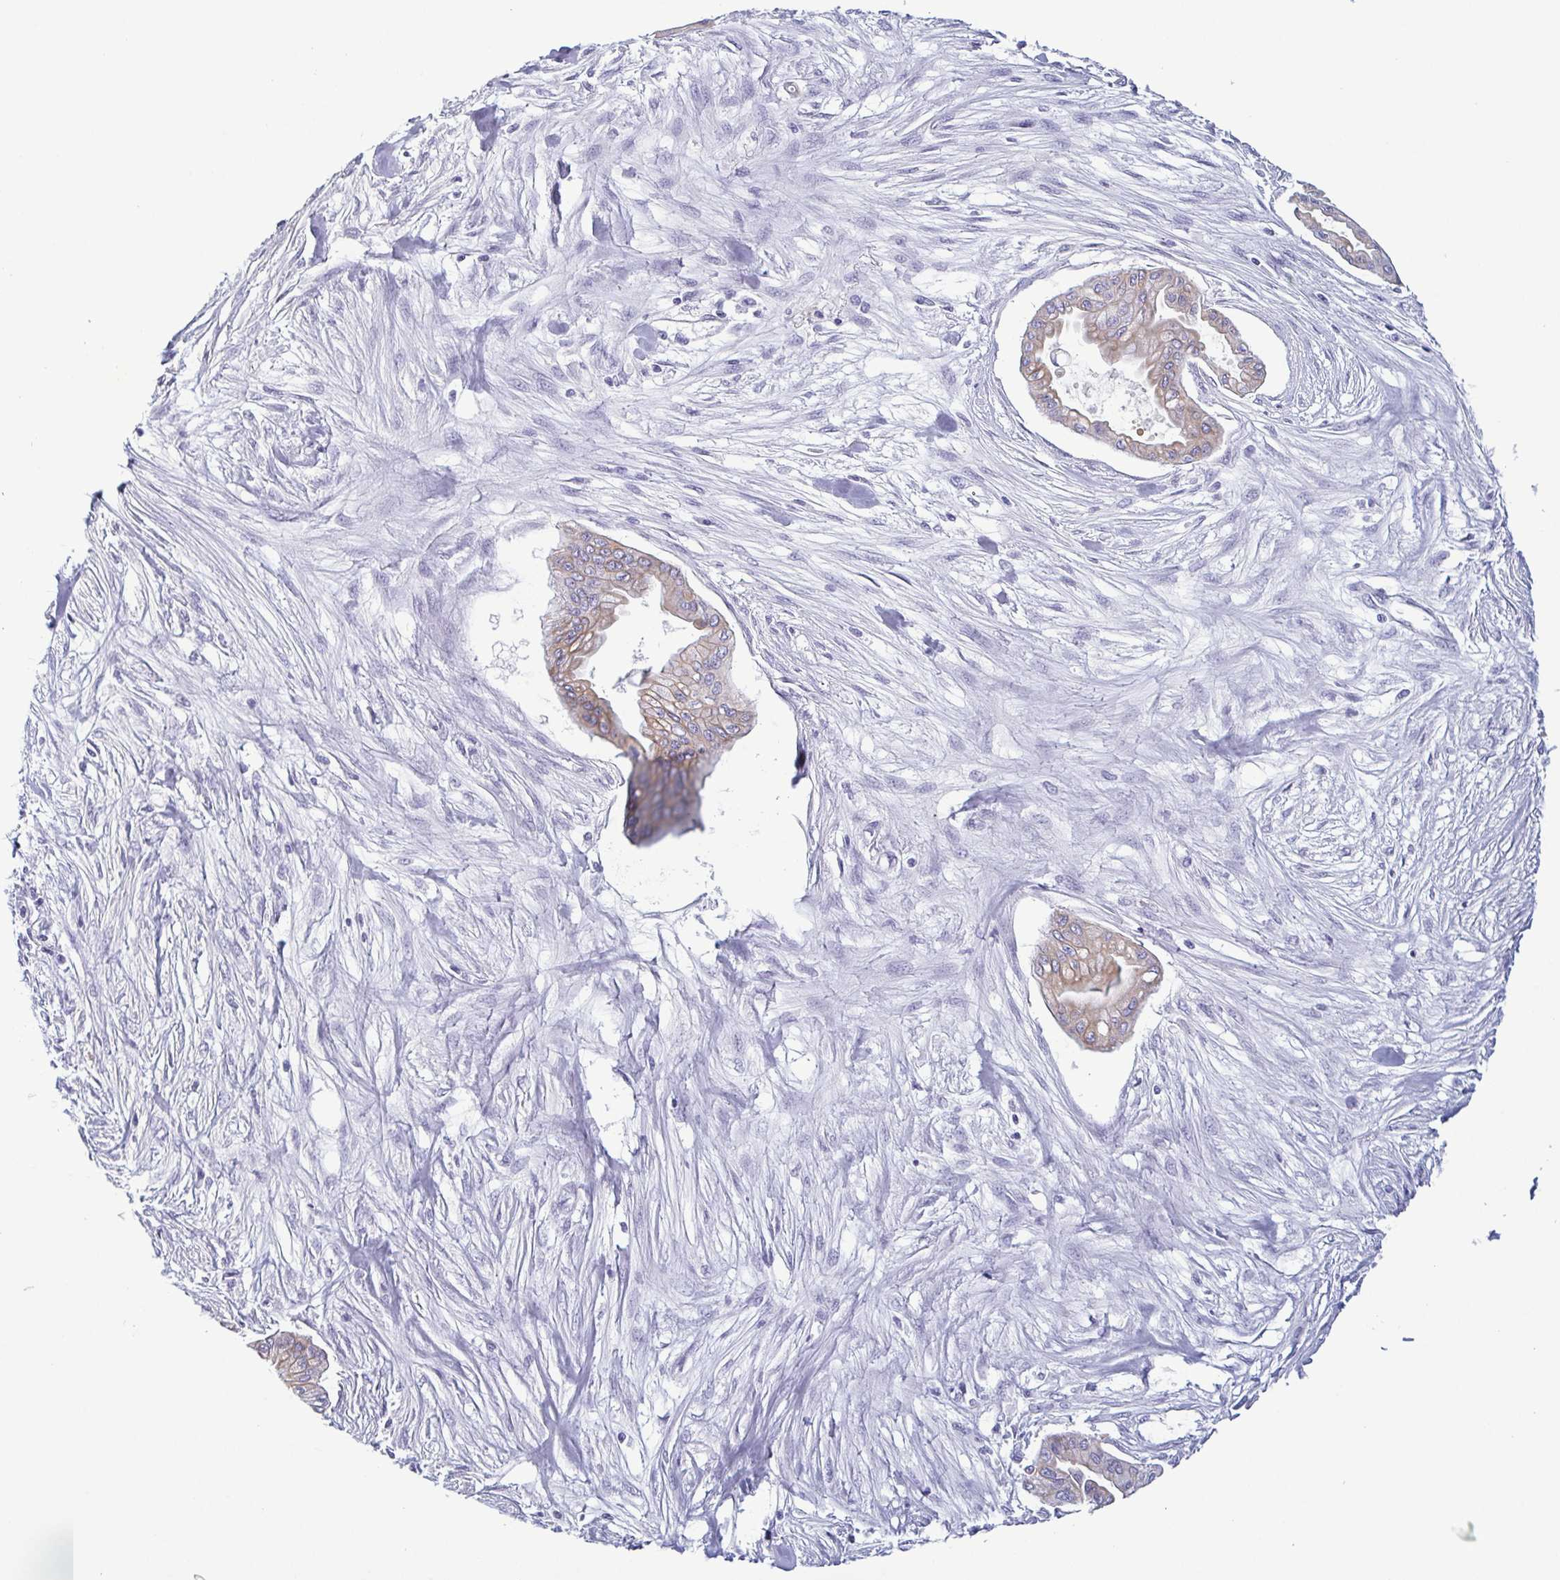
{"staining": {"intensity": "weak", "quantity": "25%-75%", "location": "cytoplasmic/membranous"}, "tissue": "pancreatic cancer", "cell_type": "Tumor cells", "image_type": "cancer", "snomed": [{"axis": "morphology", "description": "Adenocarcinoma, NOS"}, {"axis": "topography", "description": "Pancreas"}], "caption": "Approximately 25%-75% of tumor cells in pancreatic cancer (adenocarcinoma) display weak cytoplasmic/membranous protein expression as visualized by brown immunohistochemical staining.", "gene": "KRT10", "patient": {"sex": "female", "age": 68}}